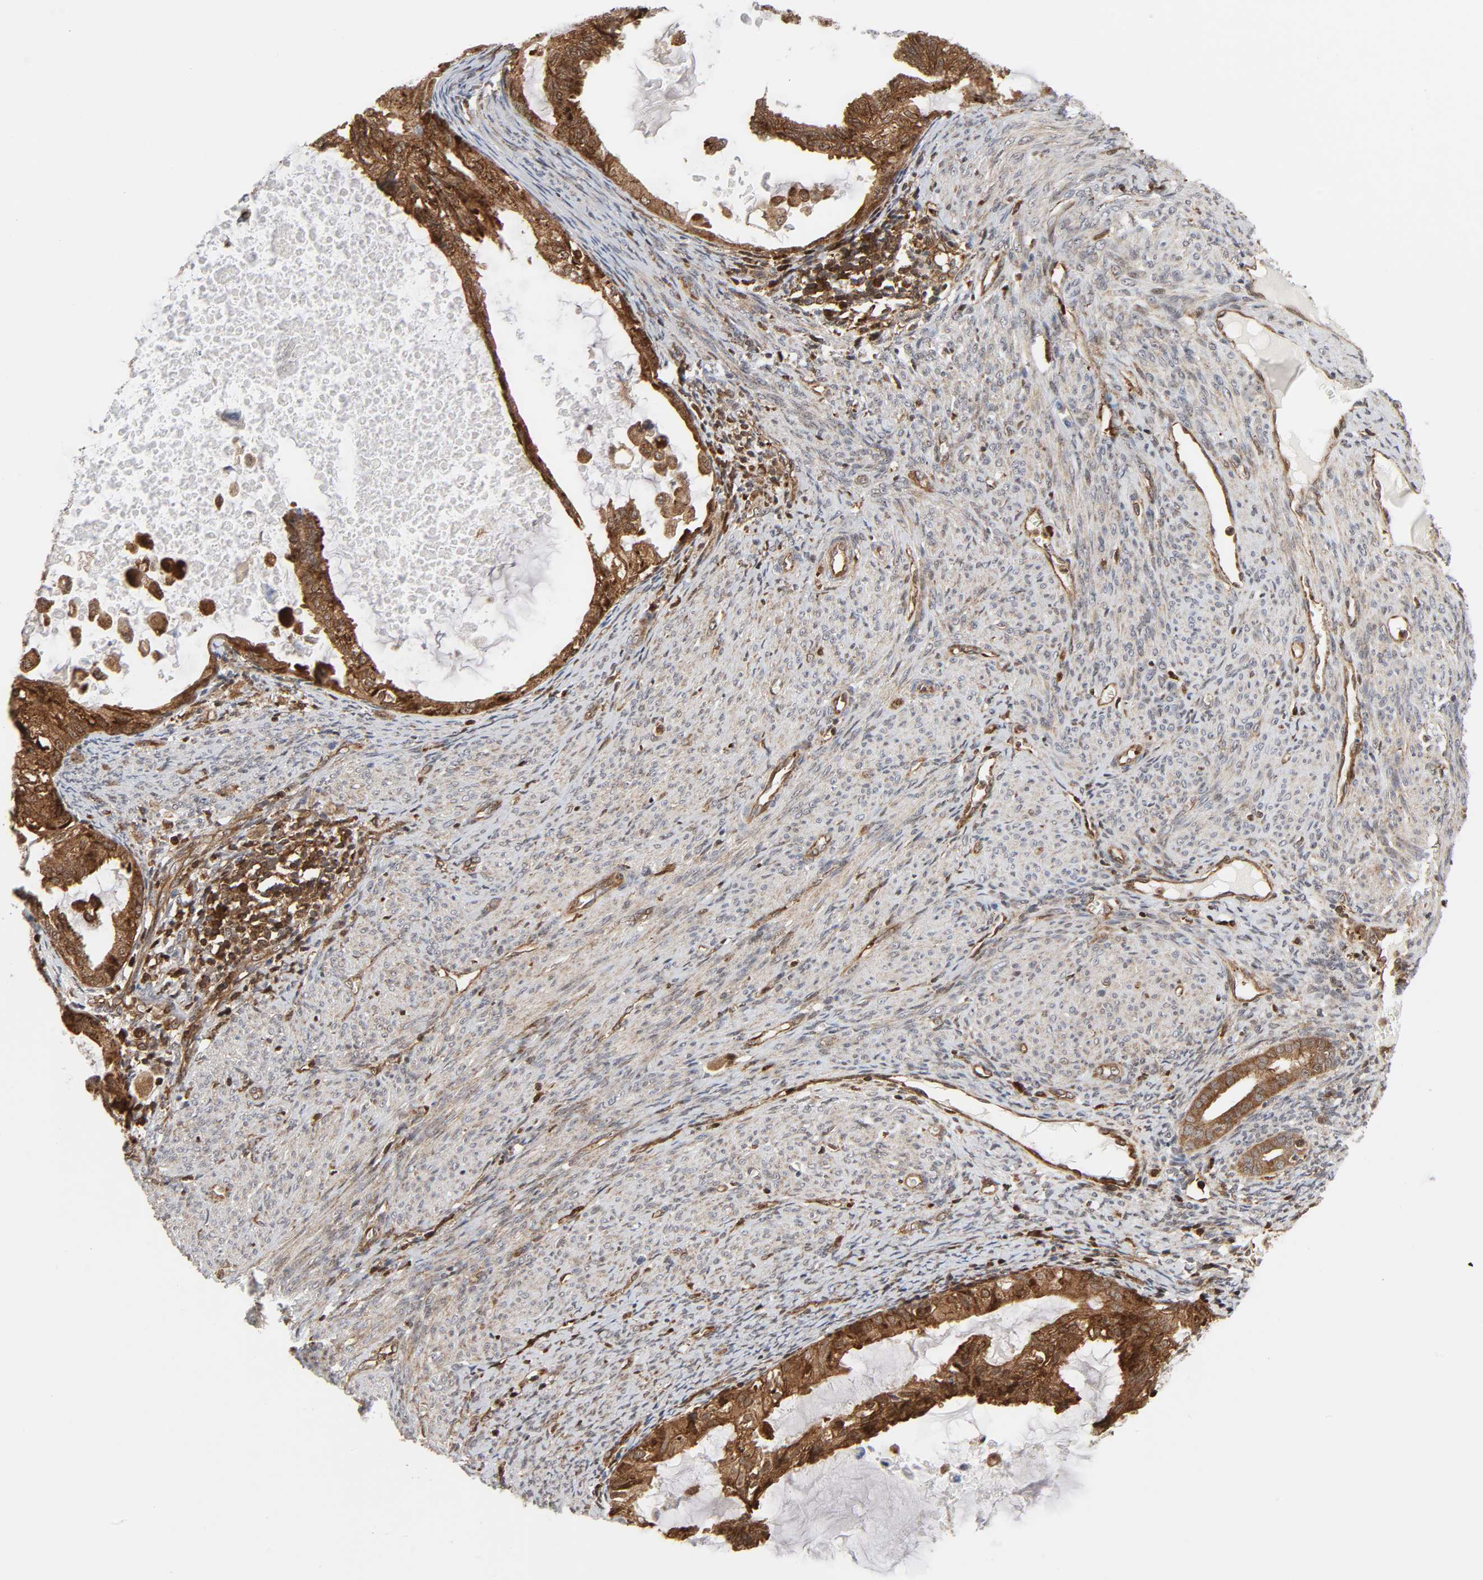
{"staining": {"intensity": "moderate", "quantity": ">75%", "location": "cytoplasmic/membranous"}, "tissue": "cervical cancer", "cell_type": "Tumor cells", "image_type": "cancer", "snomed": [{"axis": "morphology", "description": "Normal tissue, NOS"}, {"axis": "morphology", "description": "Adenocarcinoma, NOS"}, {"axis": "topography", "description": "Cervix"}, {"axis": "topography", "description": "Endometrium"}], "caption": "DAB (3,3'-diaminobenzidine) immunohistochemical staining of cervical cancer (adenocarcinoma) exhibits moderate cytoplasmic/membranous protein expression in about >75% of tumor cells.", "gene": "MAPK1", "patient": {"sex": "female", "age": 86}}